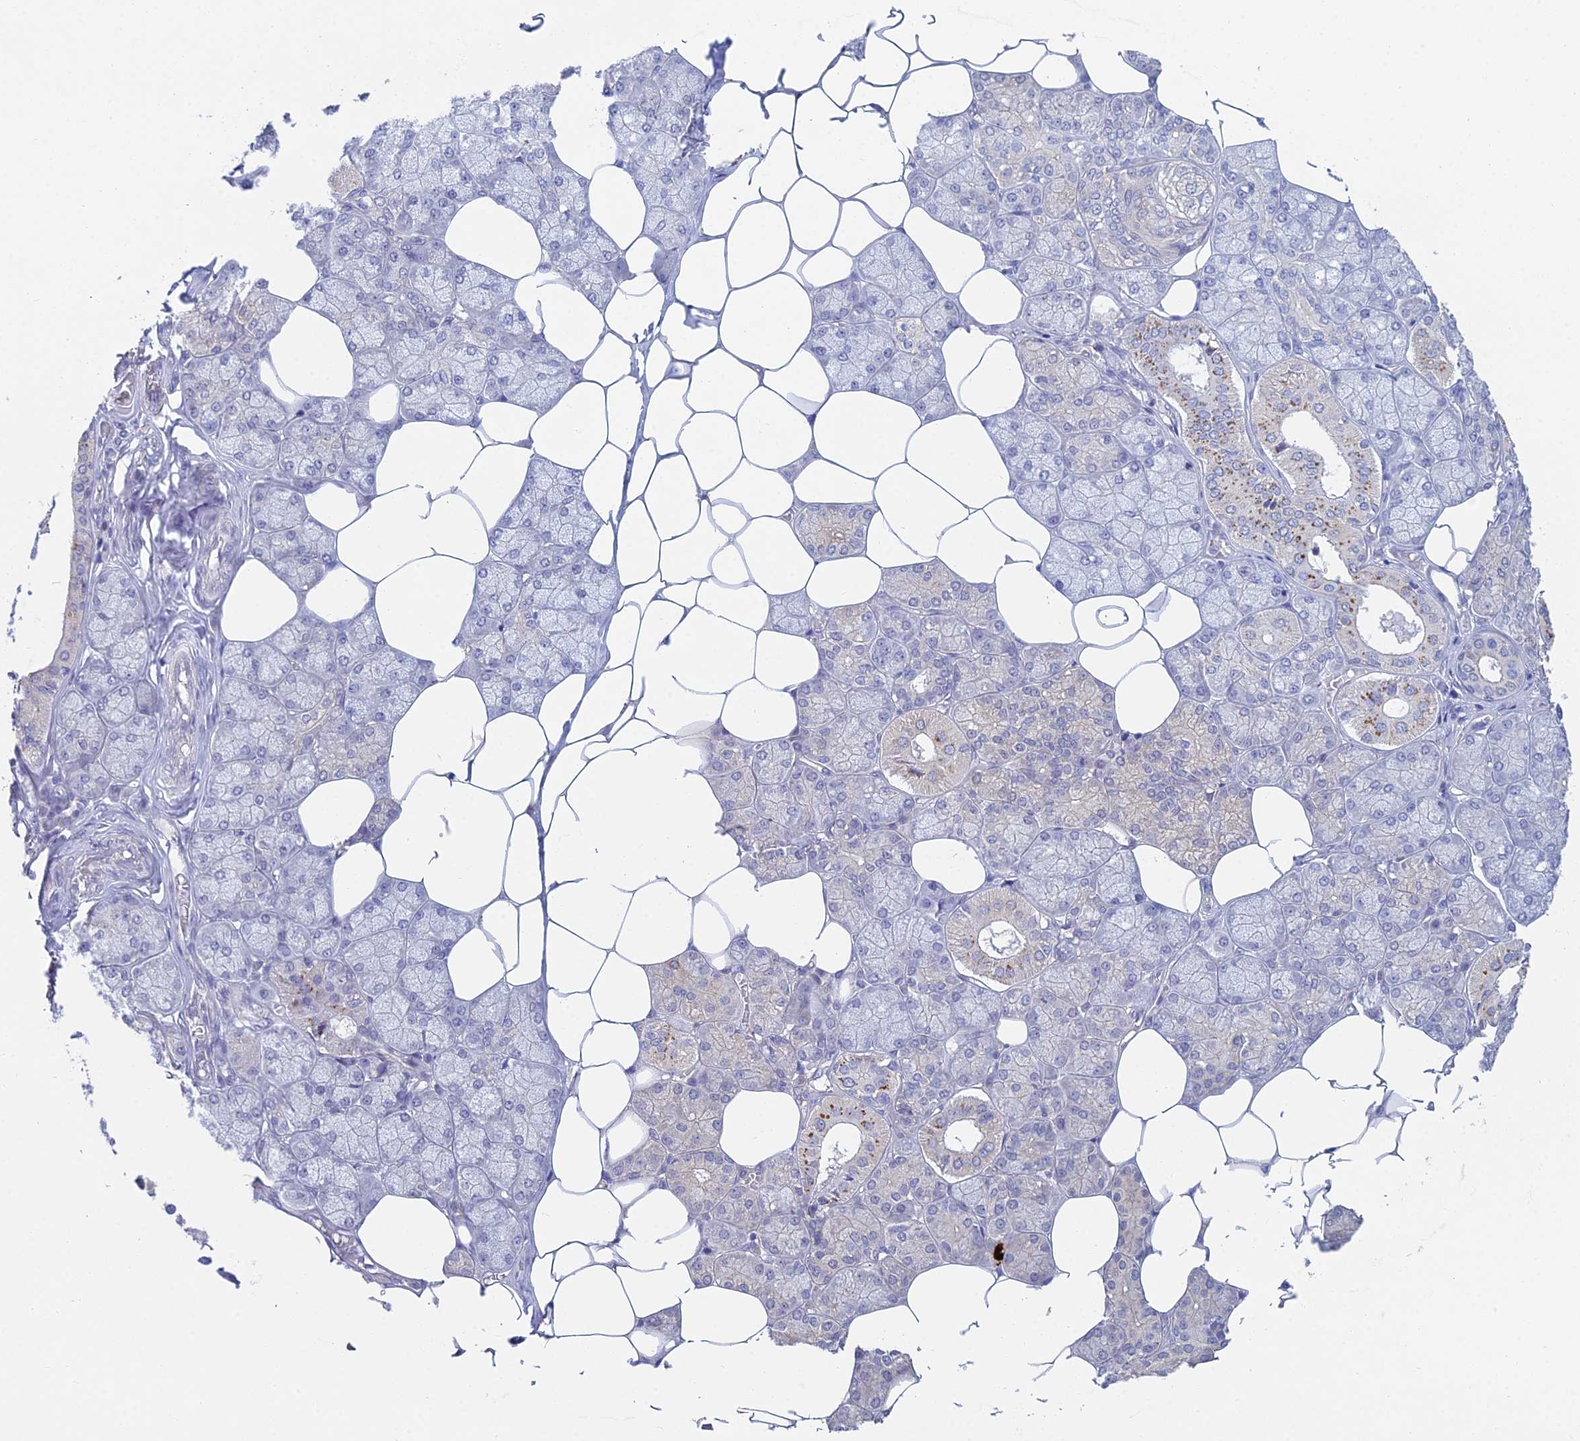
{"staining": {"intensity": "strong", "quantity": "<25%", "location": "cytoplasmic/membranous"}, "tissue": "salivary gland", "cell_type": "Glandular cells", "image_type": "normal", "snomed": [{"axis": "morphology", "description": "Normal tissue, NOS"}, {"axis": "topography", "description": "Salivary gland"}], "caption": "Protein expression by immunohistochemistry (IHC) displays strong cytoplasmic/membranous positivity in approximately <25% of glandular cells in unremarkable salivary gland.", "gene": "METTL26", "patient": {"sex": "male", "age": 62}}